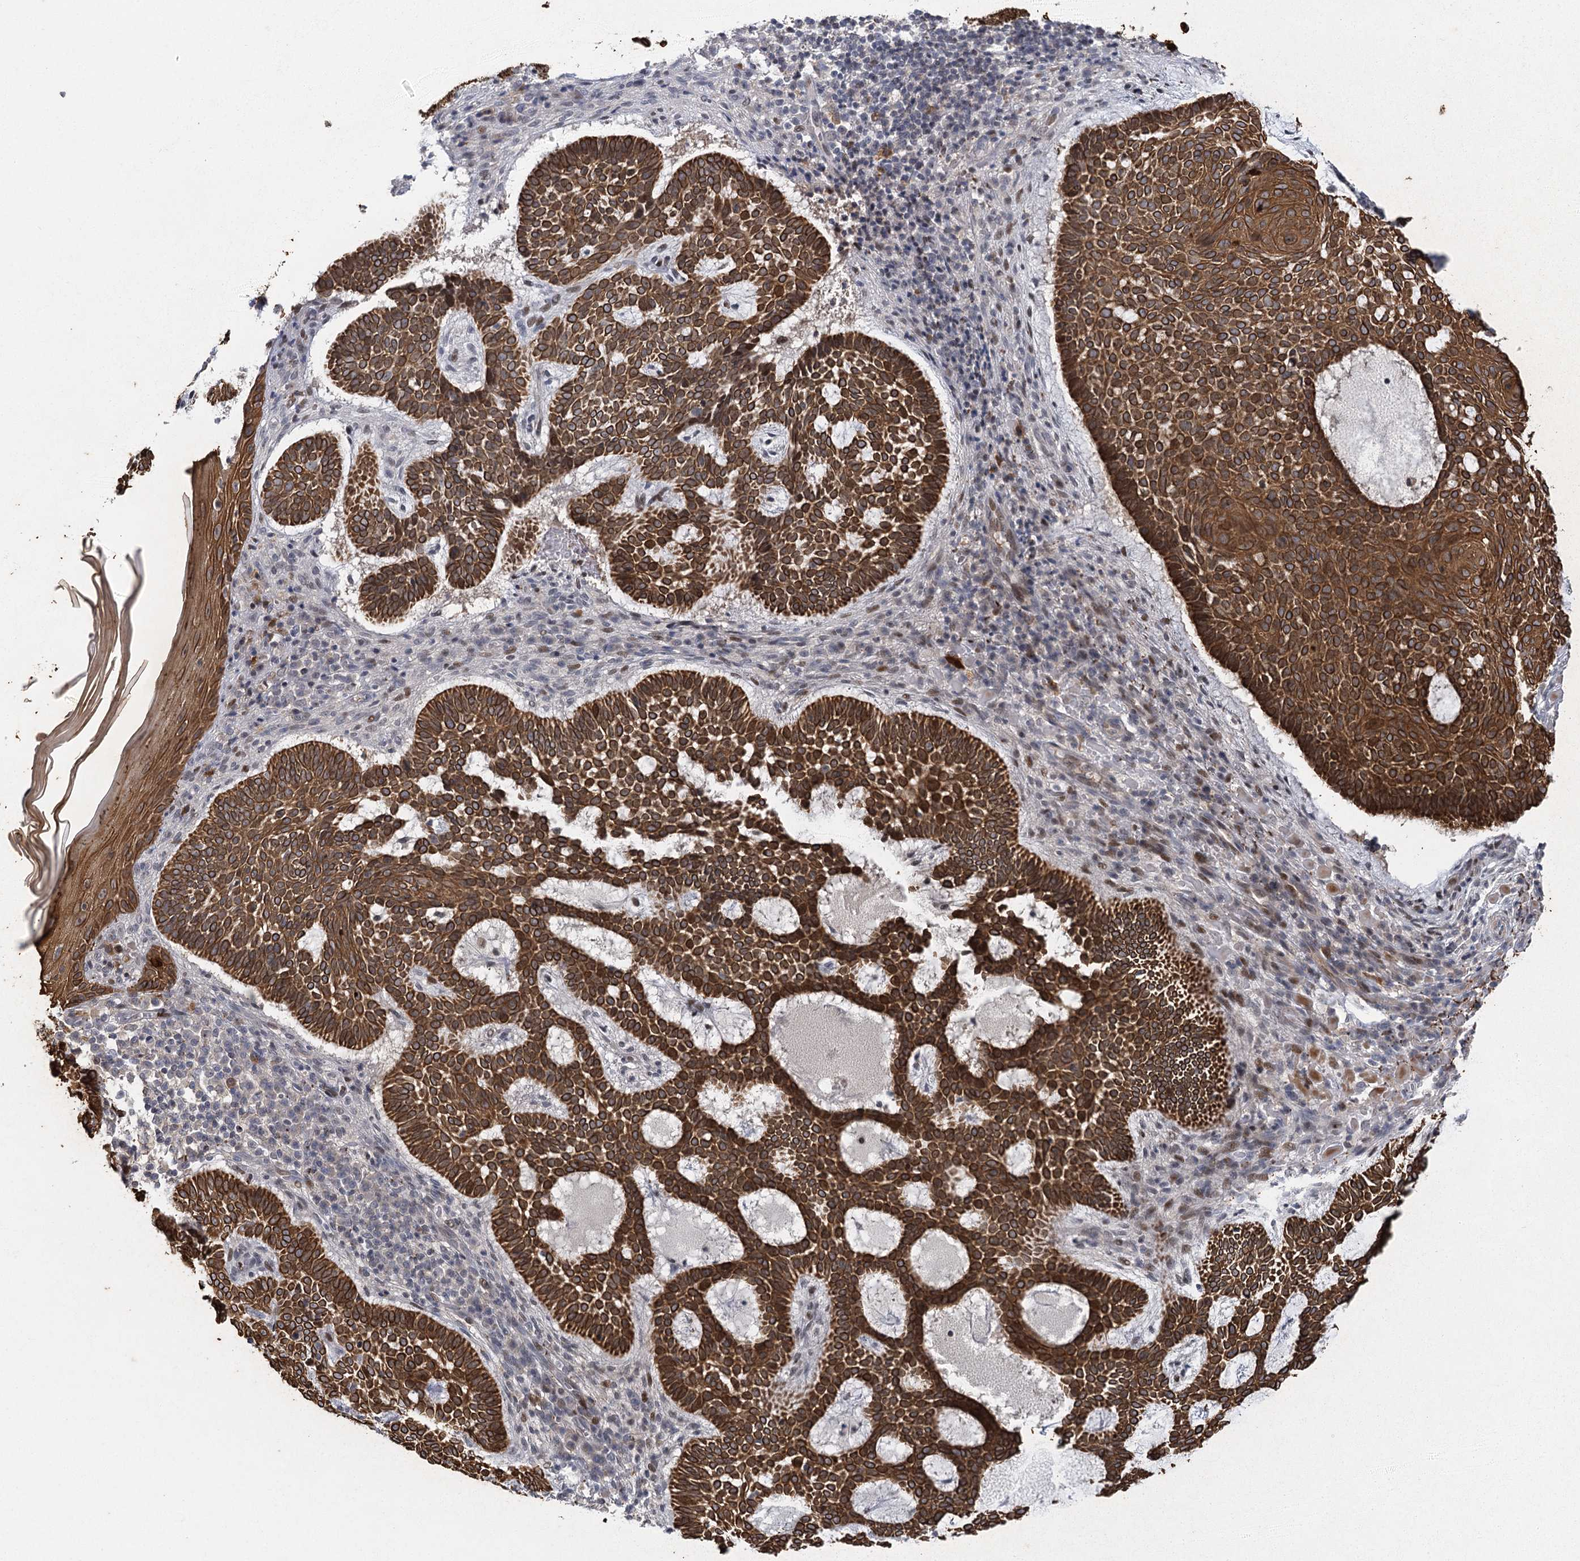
{"staining": {"intensity": "strong", "quantity": ">75%", "location": "cytoplasmic/membranous"}, "tissue": "skin cancer", "cell_type": "Tumor cells", "image_type": "cancer", "snomed": [{"axis": "morphology", "description": "Basal cell carcinoma"}, {"axis": "topography", "description": "Skin"}], "caption": "Immunohistochemistry (IHC) (DAB (3,3'-diaminobenzidine)) staining of skin basal cell carcinoma displays strong cytoplasmic/membranous protein positivity in approximately >75% of tumor cells.", "gene": "IL11RA", "patient": {"sex": "male", "age": 85}}